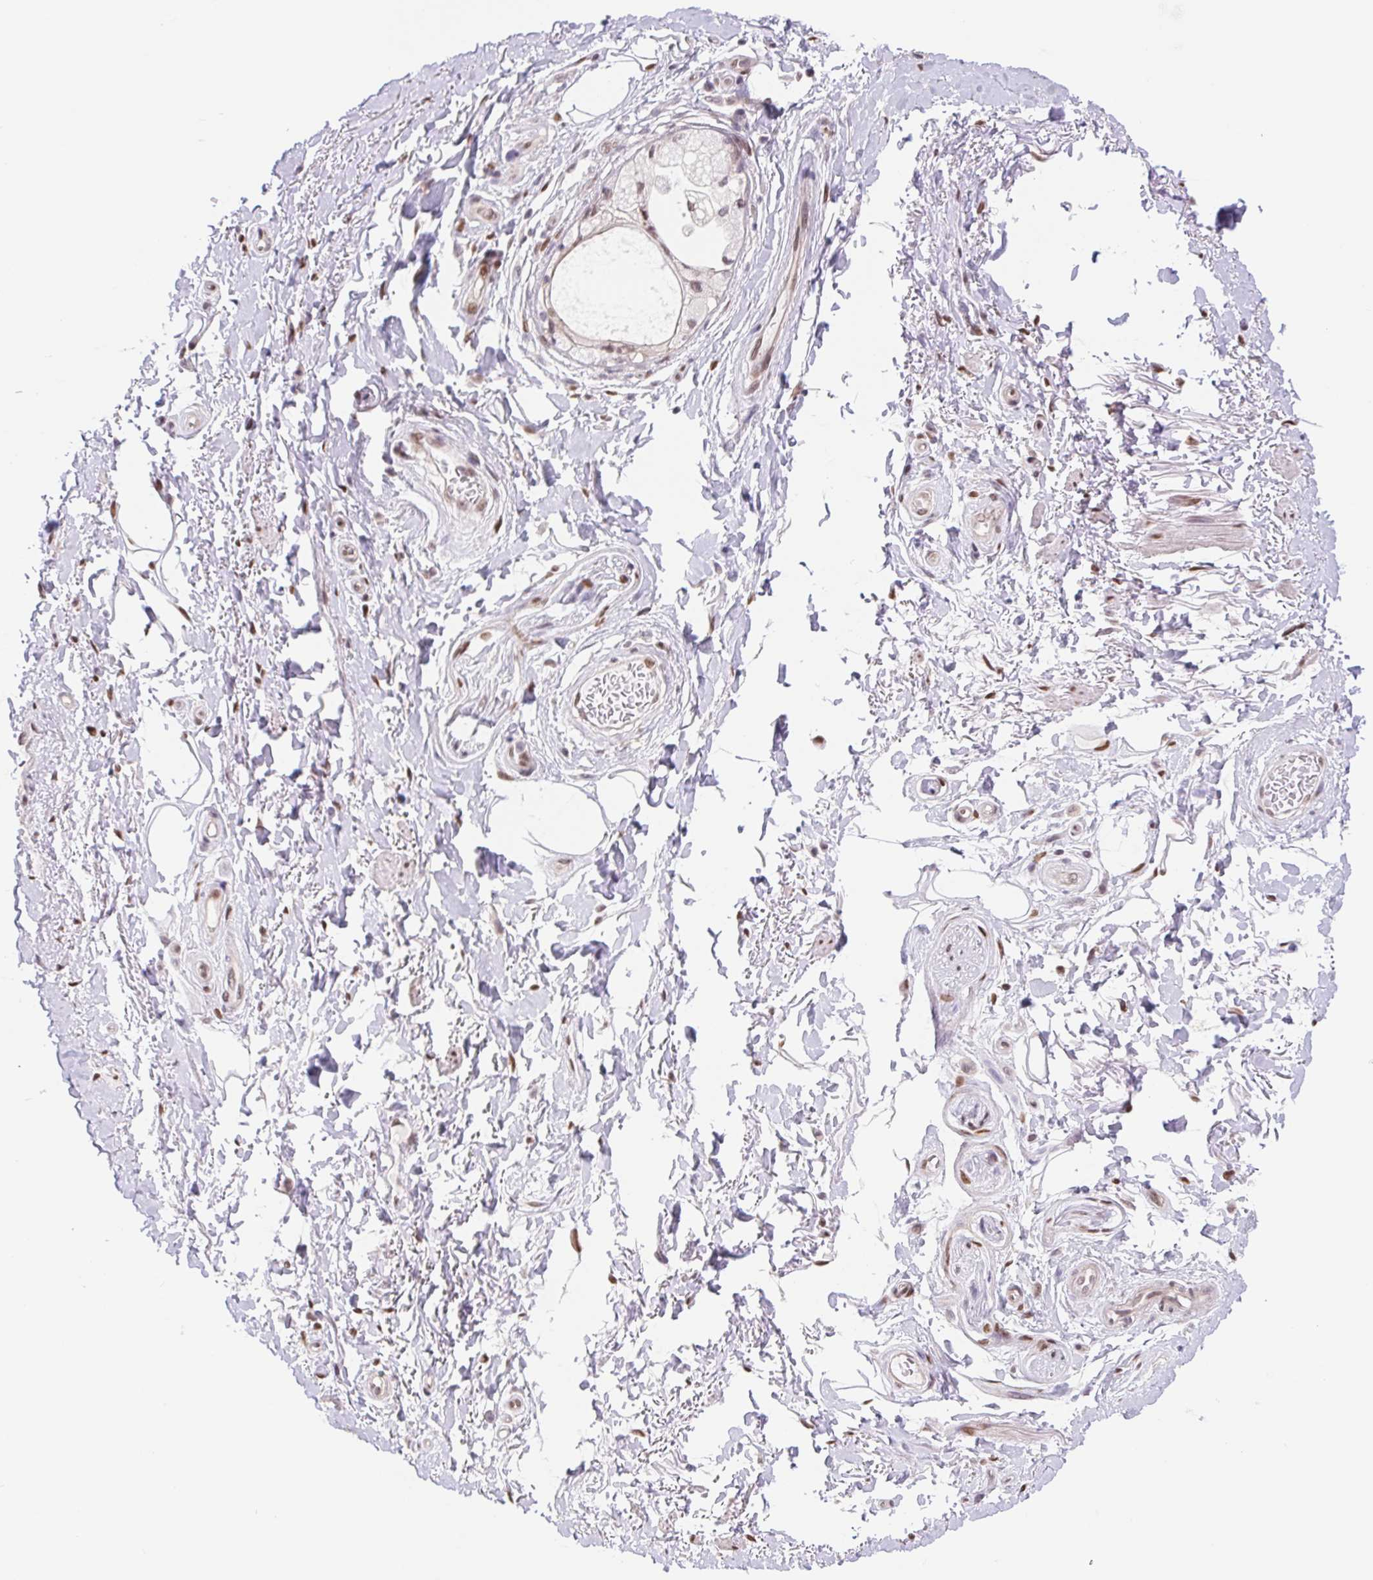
{"staining": {"intensity": "moderate", "quantity": "<25%", "location": "nuclear"}, "tissue": "adipose tissue", "cell_type": "Adipocytes", "image_type": "normal", "snomed": [{"axis": "morphology", "description": "Normal tissue, NOS"}, {"axis": "topography", "description": "Peripheral nerve tissue"}], "caption": "Adipose tissue stained with DAB (3,3'-diaminobenzidine) IHC displays low levels of moderate nuclear expression in approximately <25% of adipocytes. (Stains: DAB in brown, nuclei in blue, Microscopy: brightfield microscopy at high magnification).", "gene": "CAND1", "patient": {"sex": "male", "age": 51}}